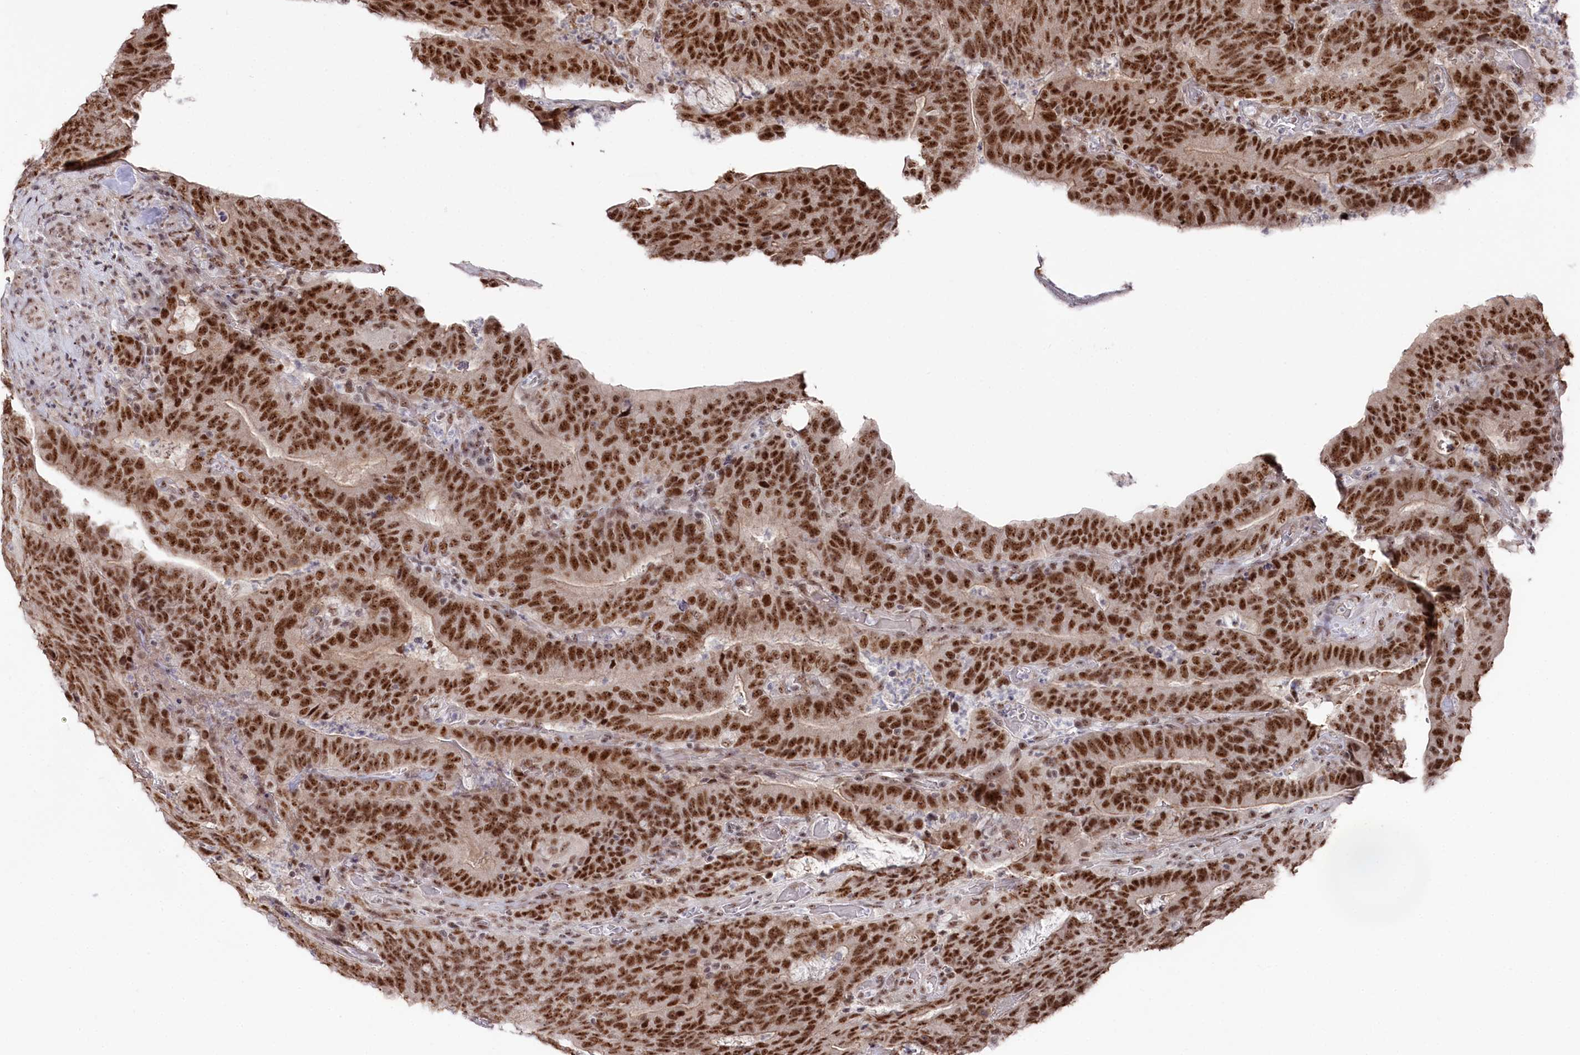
{"staining": {"intensity": "strong", "quantity": ">75%", "location": "nuclear"}, "tissue": "colorectal cancer", "cell_type": "Tumor cells", "image_type": "cancer", "snomed": [{"axis": "morphology", "description": "Normal tissue, NOS"}, {"axis": "morphology", "description": "Adenocarcinoma, NOS"}, {"axis": "topography", "description": "Colon"}], "caption": "A photomicrograph showing strong nuclear staining in about >75% of tumor cells in colorectal cancer, as visualized by brown immunohistochemical staining.", "gene": "POLR2H", "patient": {"sex": "female", "age": 75}}